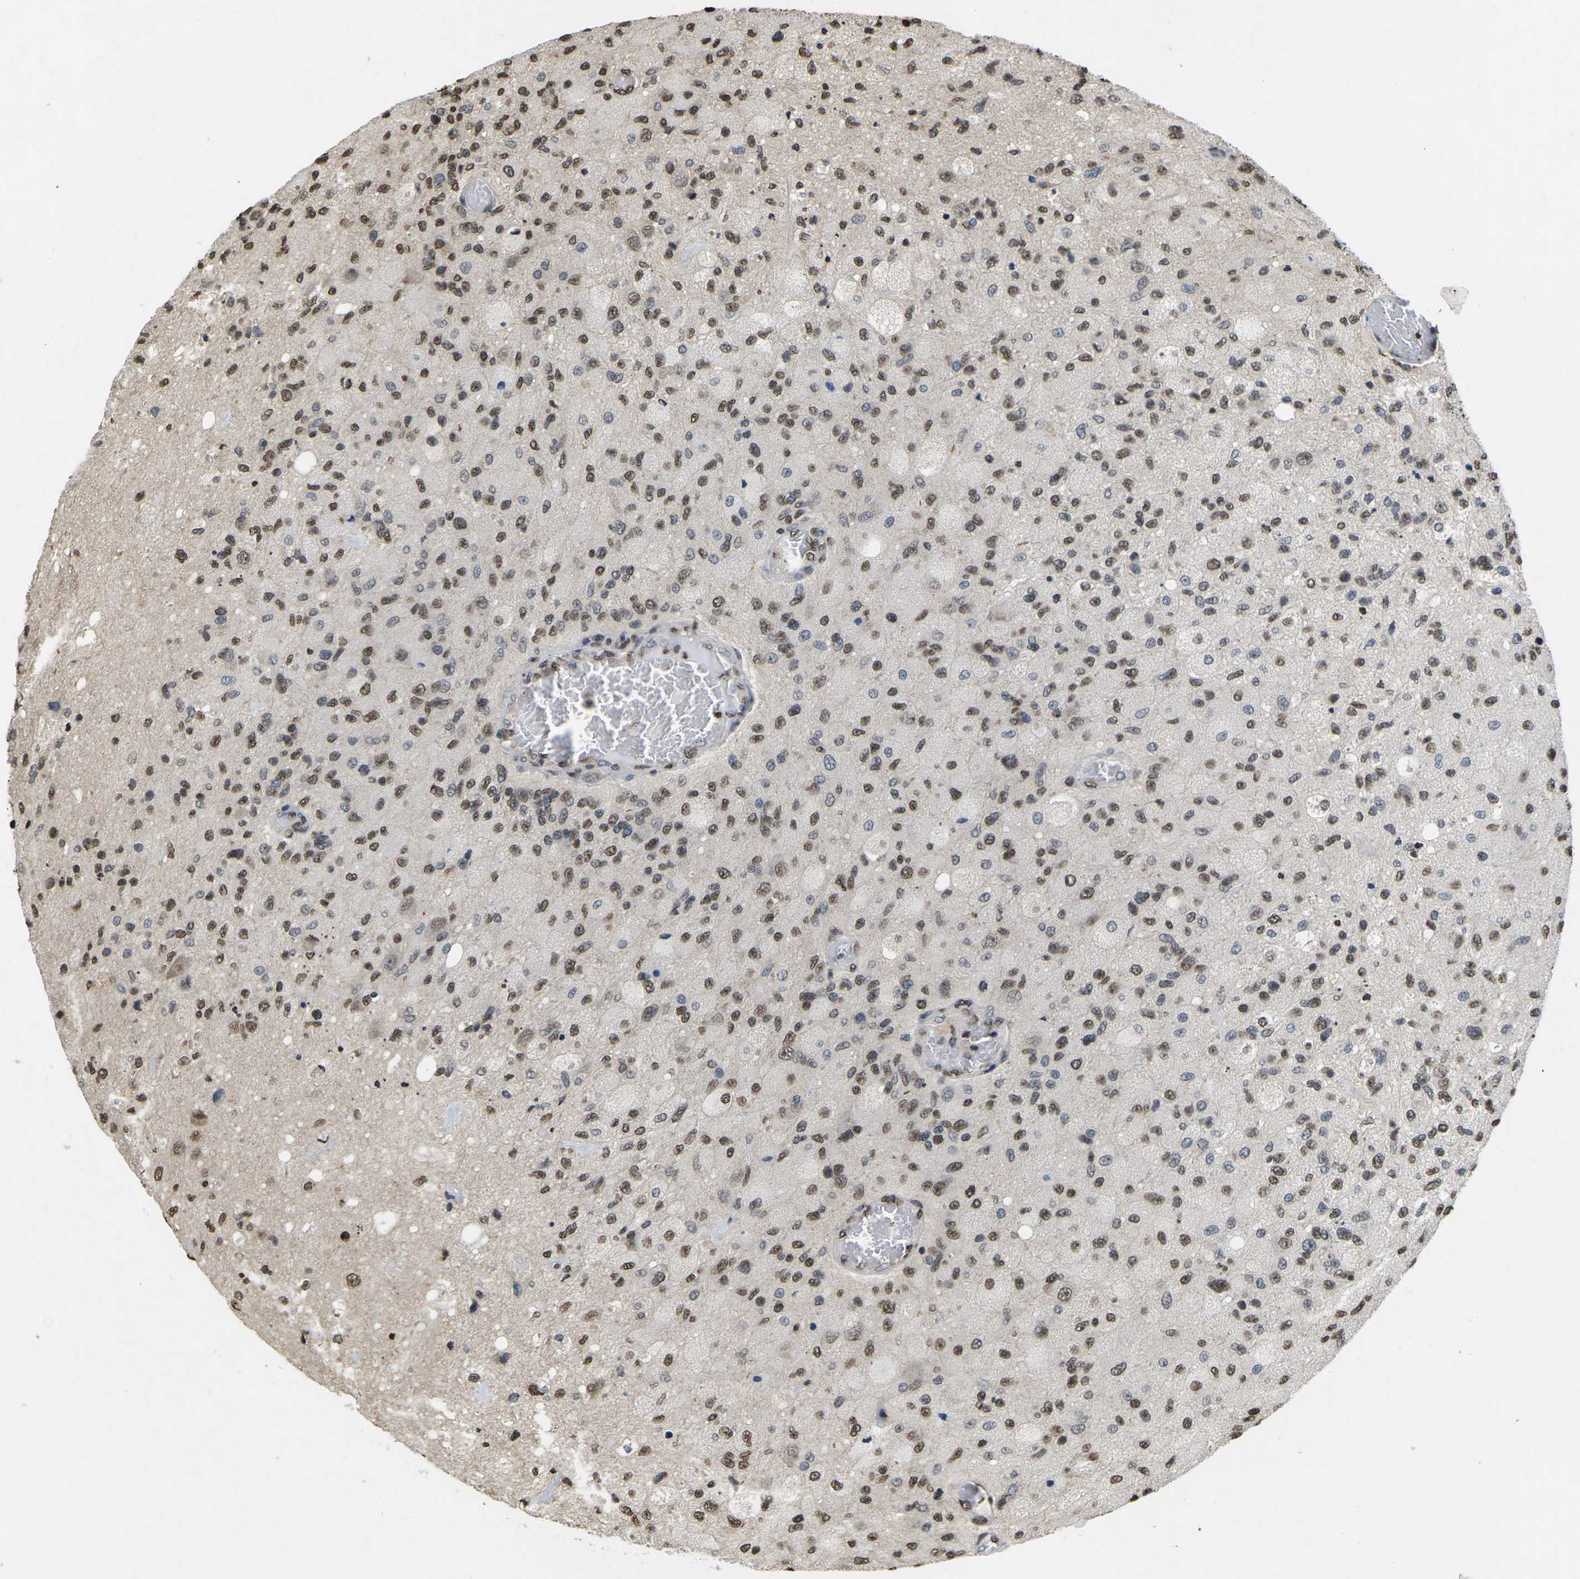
{"staining": {"intensity": "moderate", "quantity": "25%-75%", "location": "nuclear"}, "tissue": "glioma", "cell_type": "Tumor cells", "image_type": "cancer", "snomed": [{"axis": "morphology", "description": "Normal tissue, NOS"}, {"axis": "morphology", "description": "Glioma, malignant, High grade"}, {"axis": "topography", "description": "Cerebral cortex"}], "caption": "Moderate nuclear expression for a protein is identified in about 25%-75% of tumor cells of malignant glioma (high-grade) using immunohistochemistry (IHC).", "gene": "EMSY", "patient": {"sex": "male", "age": 77}}